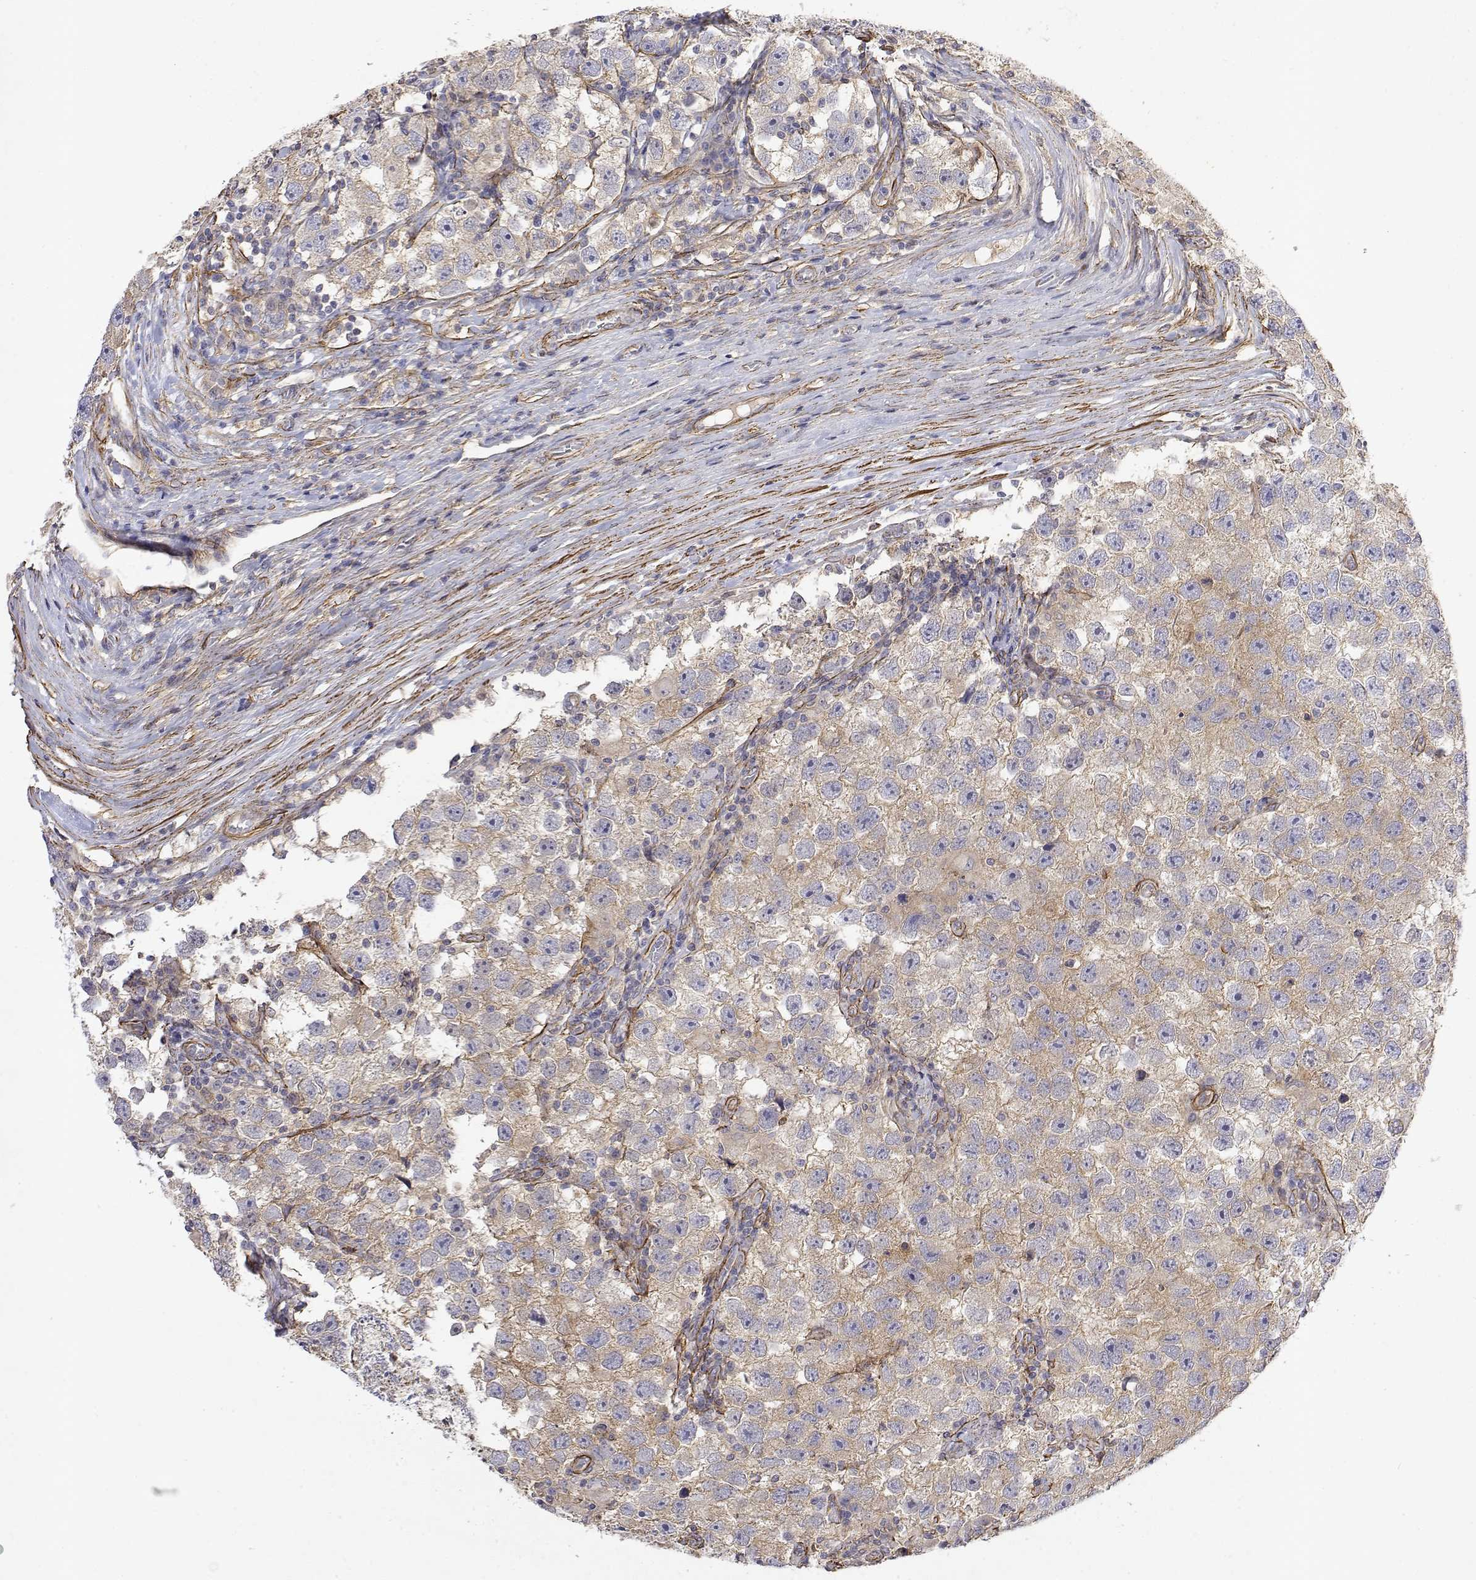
{"staining": {"intensity": "weak", "quantity": "25%-75%", "location": "cytoplasmic/membranous"}, "tissue": "testis cancer", "cell_type": "Tumor cells", "image_type": "cancer", "snomed": [{"axis": "morphology", "description": "Seminoma, NOS"}, {"axis": "topography", "description": "Testis"}], "caption": "High-magnification brightfield microscopy of testis cancer (seminoma) stained with DAB (3,3'-diaminobenzidine) (brown) and counterstained with hematoxylin (blue). tumor cells exhibit weak cytoplasmic/membranous positivity is identified in approximately25%-75% of cells.", "gene": "SOWAHD", "patient": {"sex": "male", "age": 26}}